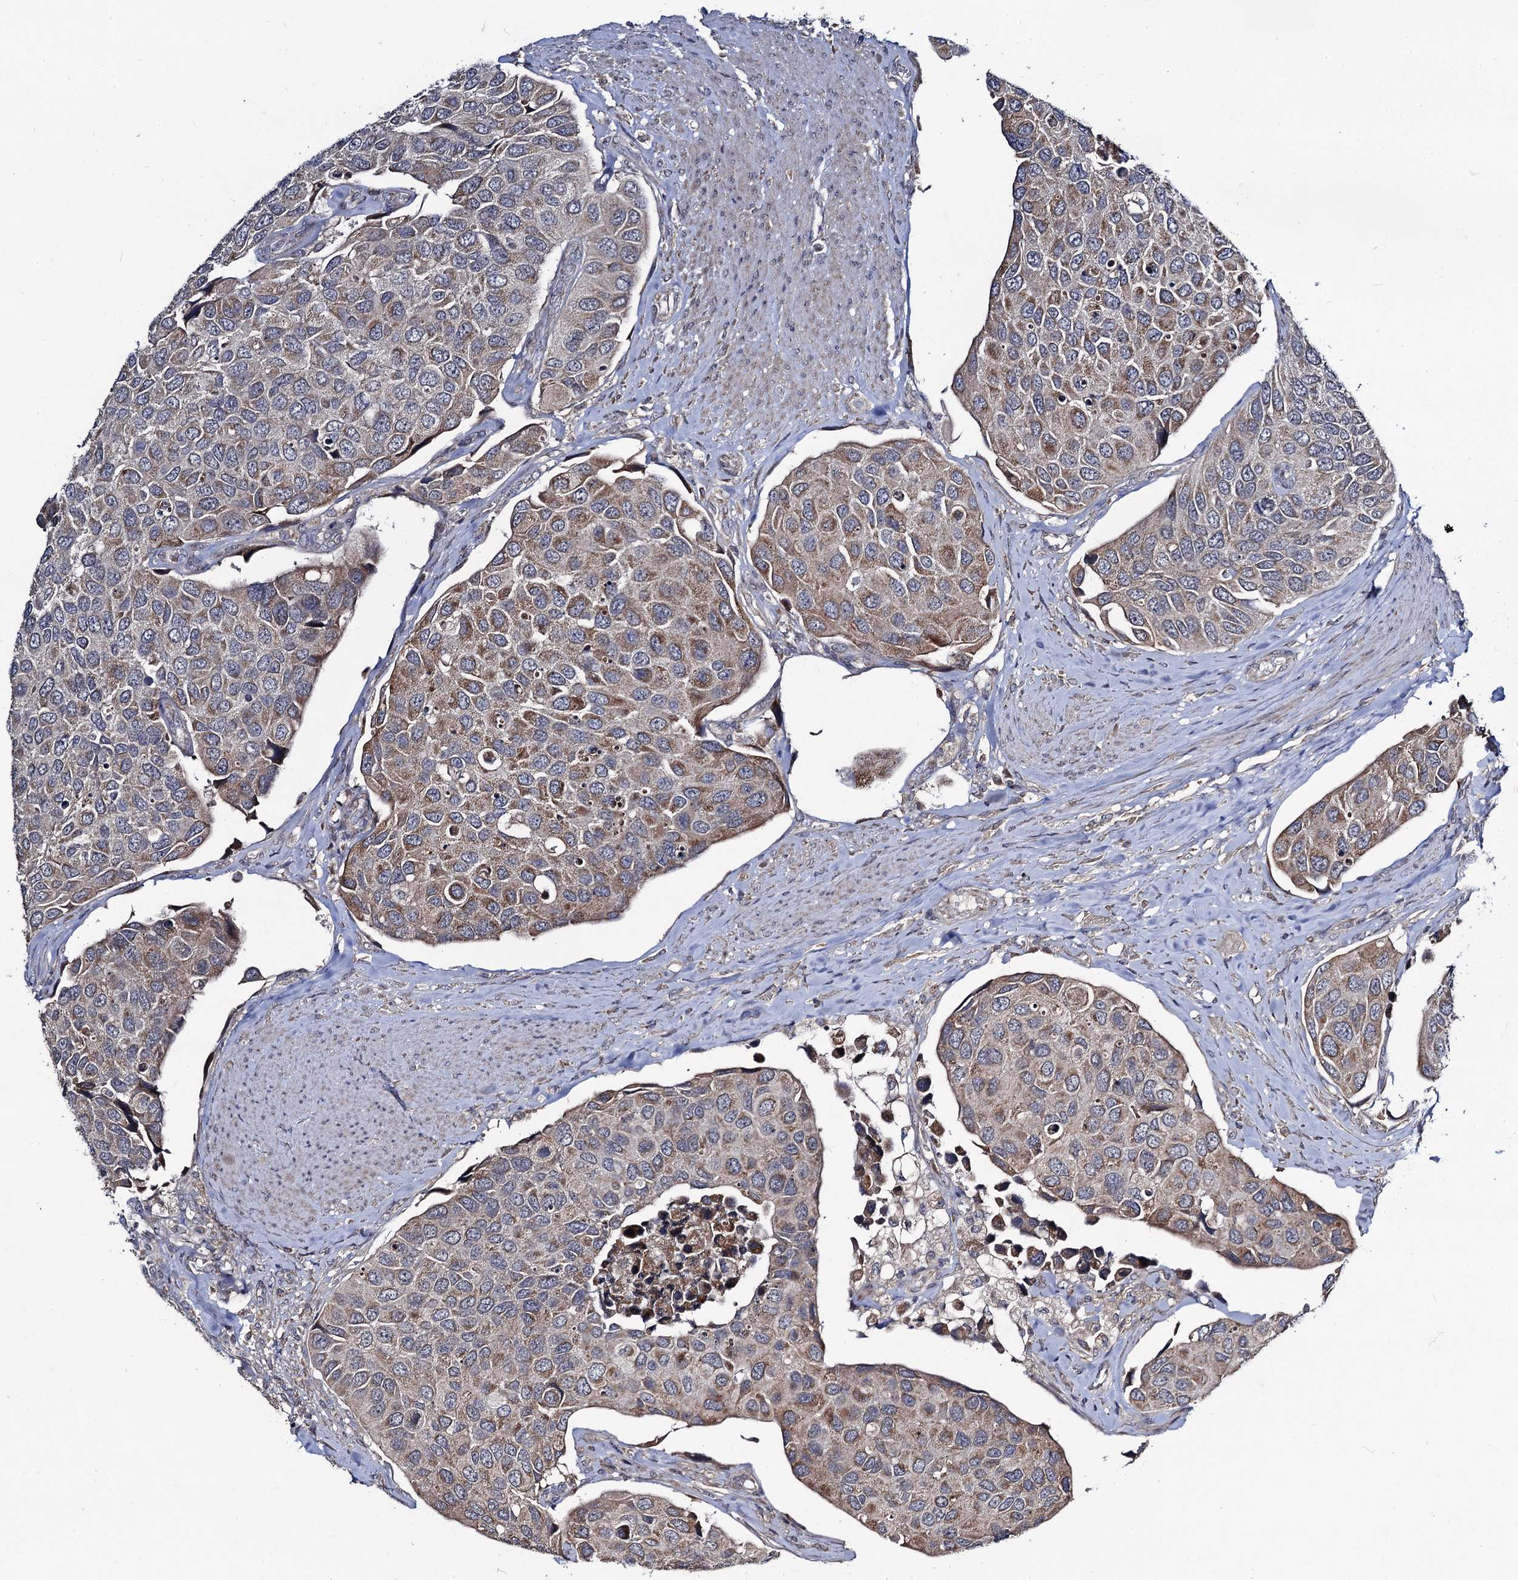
{"staining": {"intensity": "moderate", "quantity": "25%-75%", "location": "cytoplasmic/membranous"}, "tissue": "urothelial cancer", "cell_type": "Tumor cells", "image_type": "cancer", "snomed": [{"axis": "morphology", "description": "Urothelial carcinoma, High grade"}, {"axis": "topography", "description": "Urinary bladder"}], "caption": "Brown immunohistochemical staining in high-grade urothelial carcinoma displays moderate cytoplasmic/membranous expression in approximately 25%-75% of tumor cells.", "gene": "VPS37D", "patient": {"sex": "male", "age": 74}}